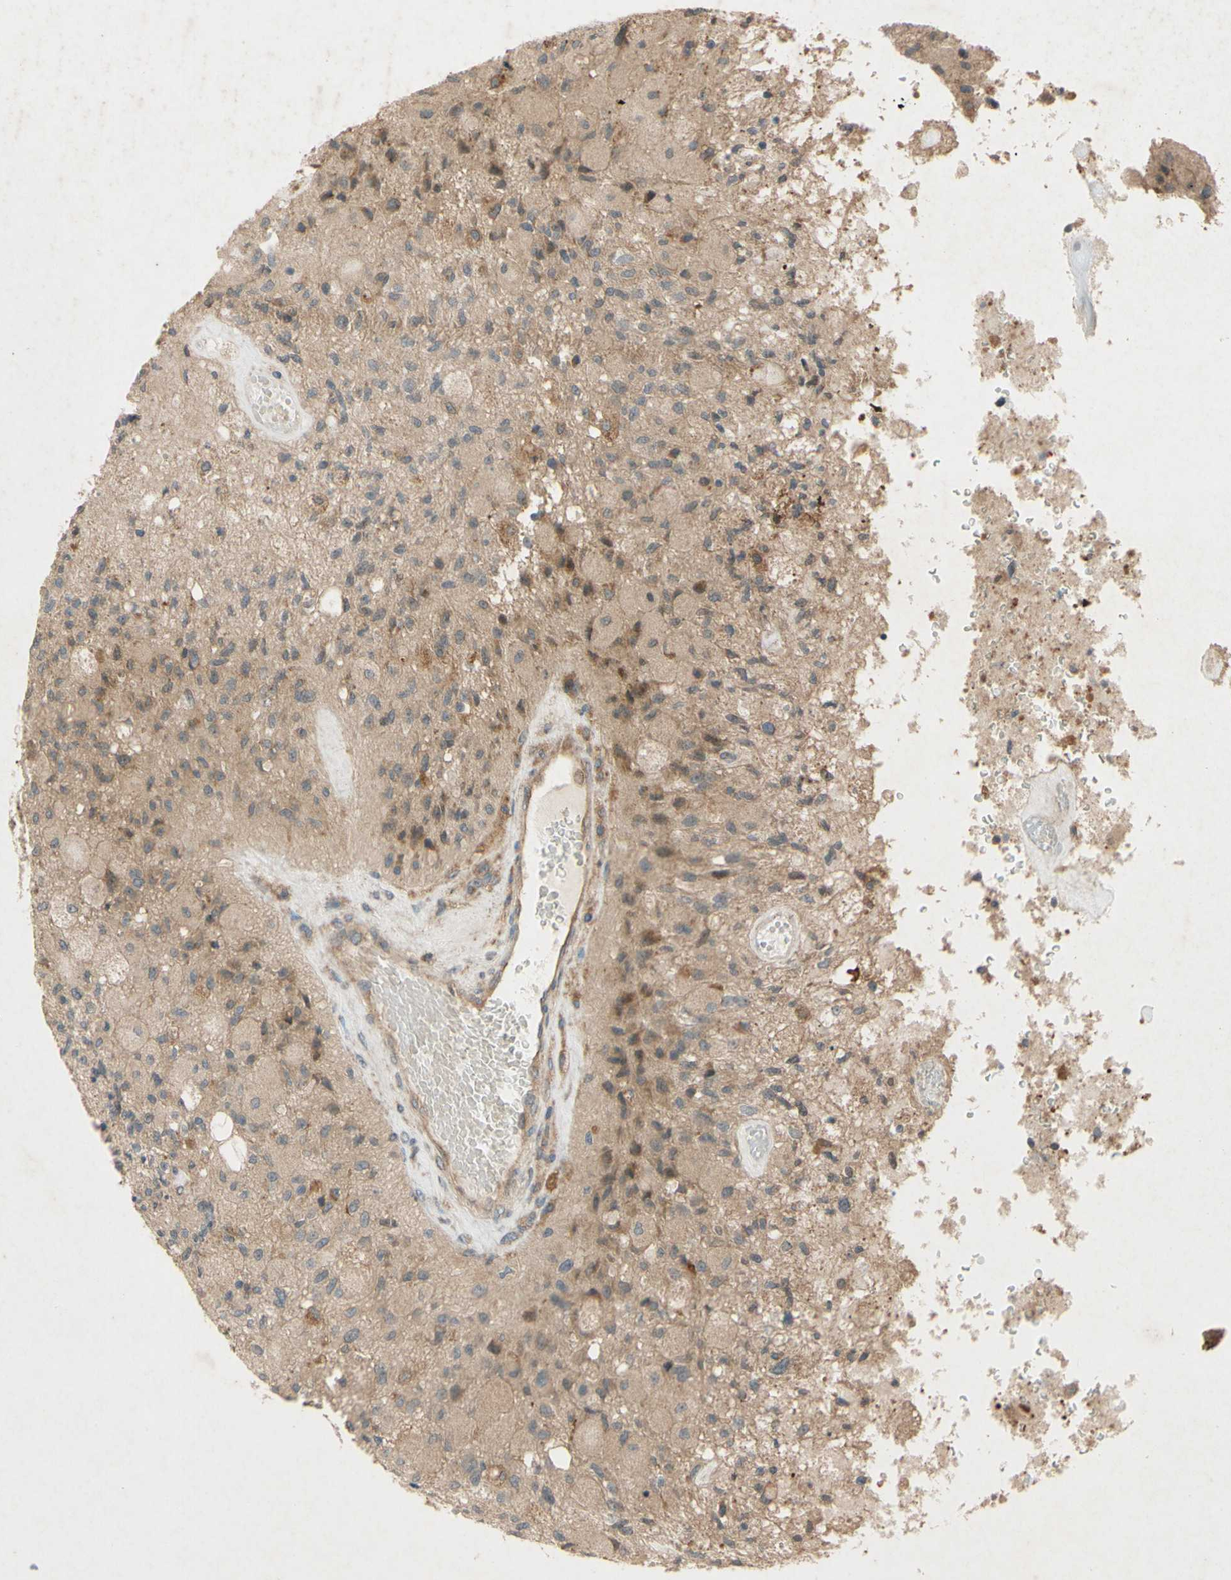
{"staining": {"intensity": "weak", "quantity": ">75%", "location": "cytoplasmic/membranous"}, "tissue": "glioma", "cell_type": "Tumor cells", "image_type": "cancer", "snomed": [{"axis": "morphology", "description": "Normal tissue, NOS"}, {"axis": "morphology", "description": "Glioma, malignant, High grade"}, {"axis": "topography", "description": "Cerebral cortex"}], "caption": "Human glioma stained for a protein (brown) exhibits weak cytoplasmic/membranous positive expression in about >75% of tumor cells.", "gene": "ATP6V1F", "patient": {"sex": "male", "age": 77}}